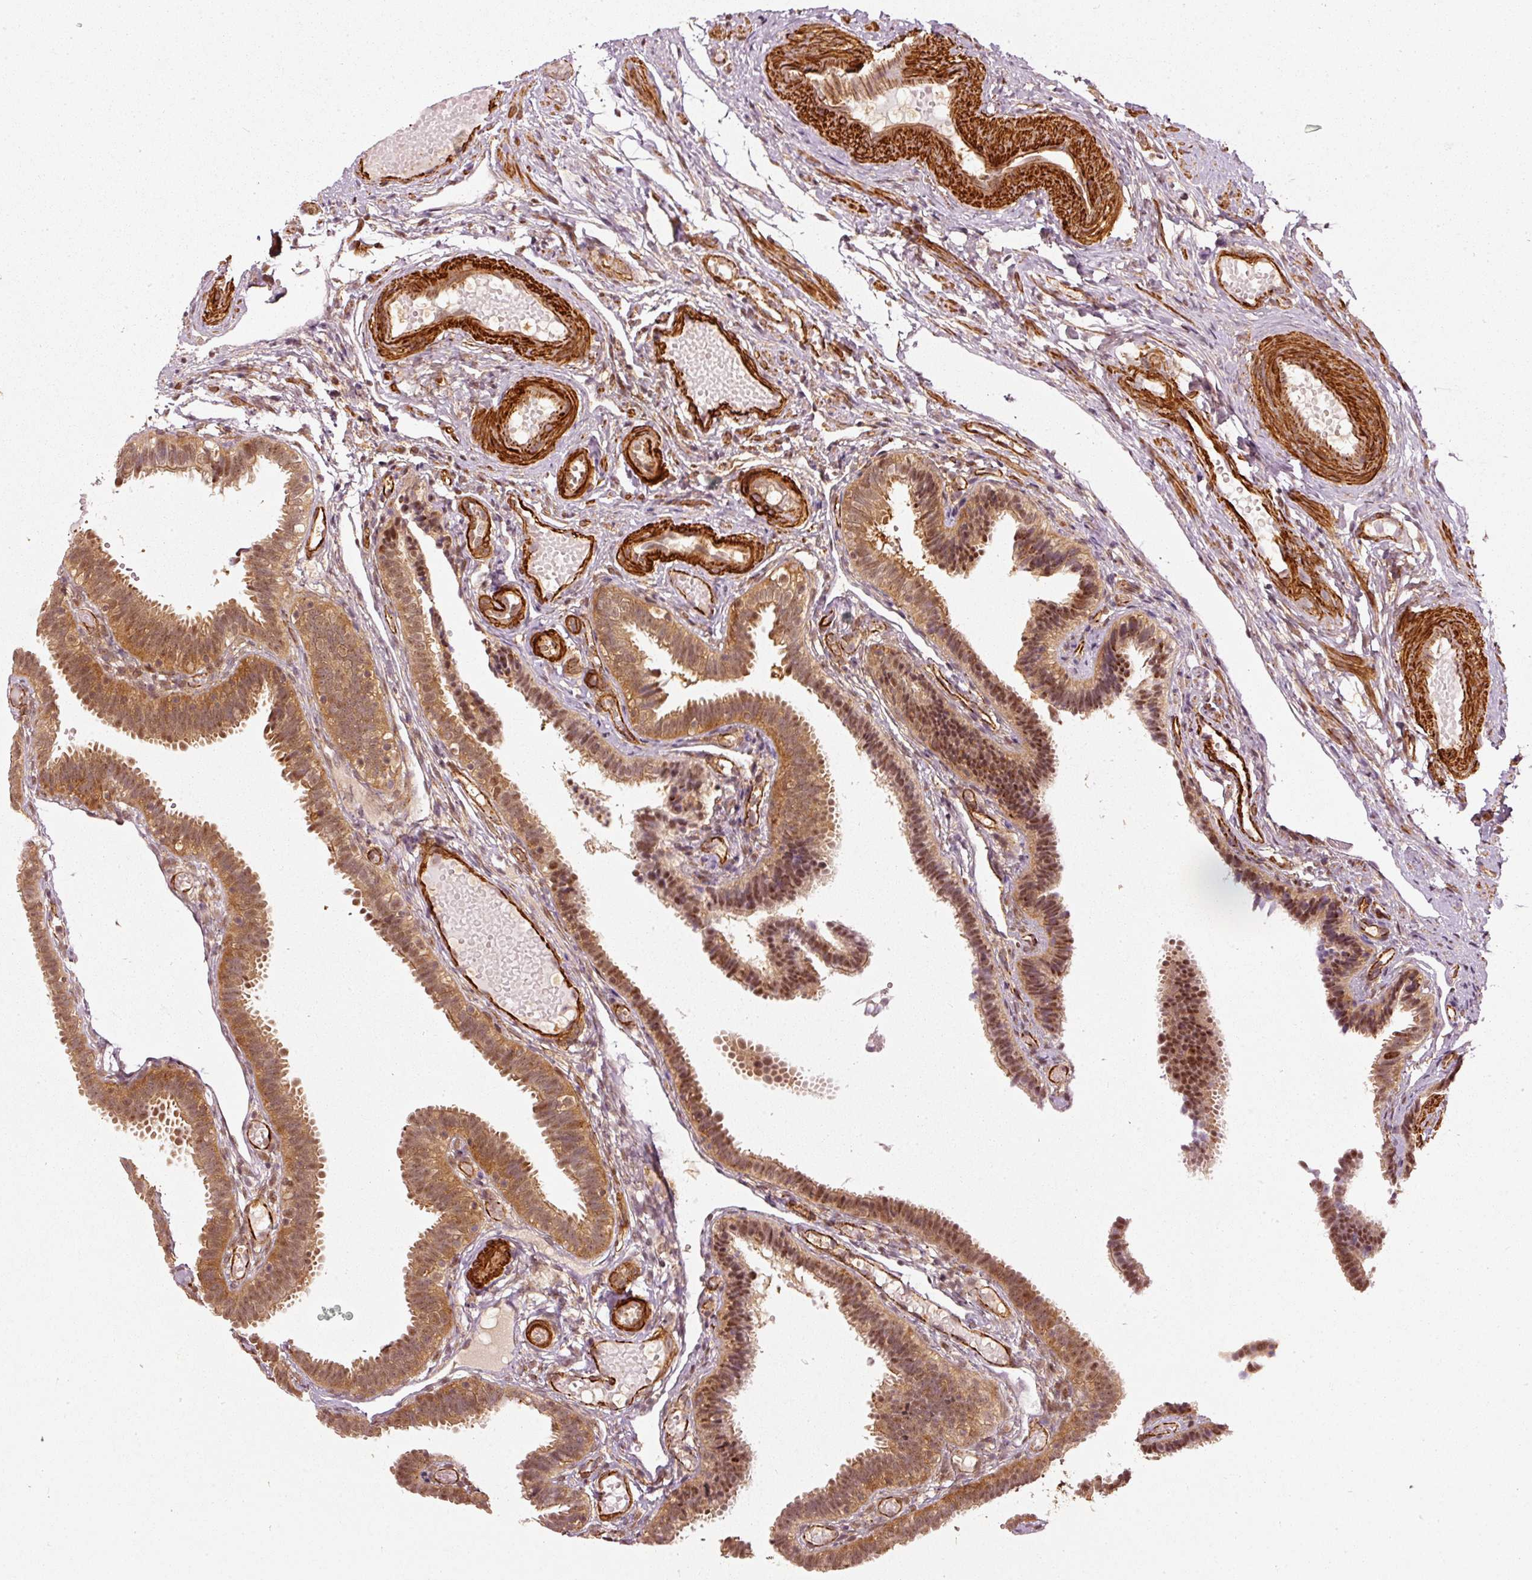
{"staining": {"intensity": "moderate", "quantity": ">75%", "location": "cytoplasmic/membranous,nuclear"}, "tissue": "fallopian tube", "cell_type": "Glandular cells", "image_type": "normal", "snomed": [{"axis": "morphology", "description": "Normal tissue, NOS"}, {"axis": "topography", "description": "Fallopian tube"}], "caption": "Fallopian tube was stained to show a protein in brown. There is medium levels of moderate cytoplasmic/membranous,nuclear staining in approximately >75% of glandular cells. (IHC, brightfield microscopy, high magnification).", "gene": "PSMD1", "patient": {"sex": "female", "age": 37}}